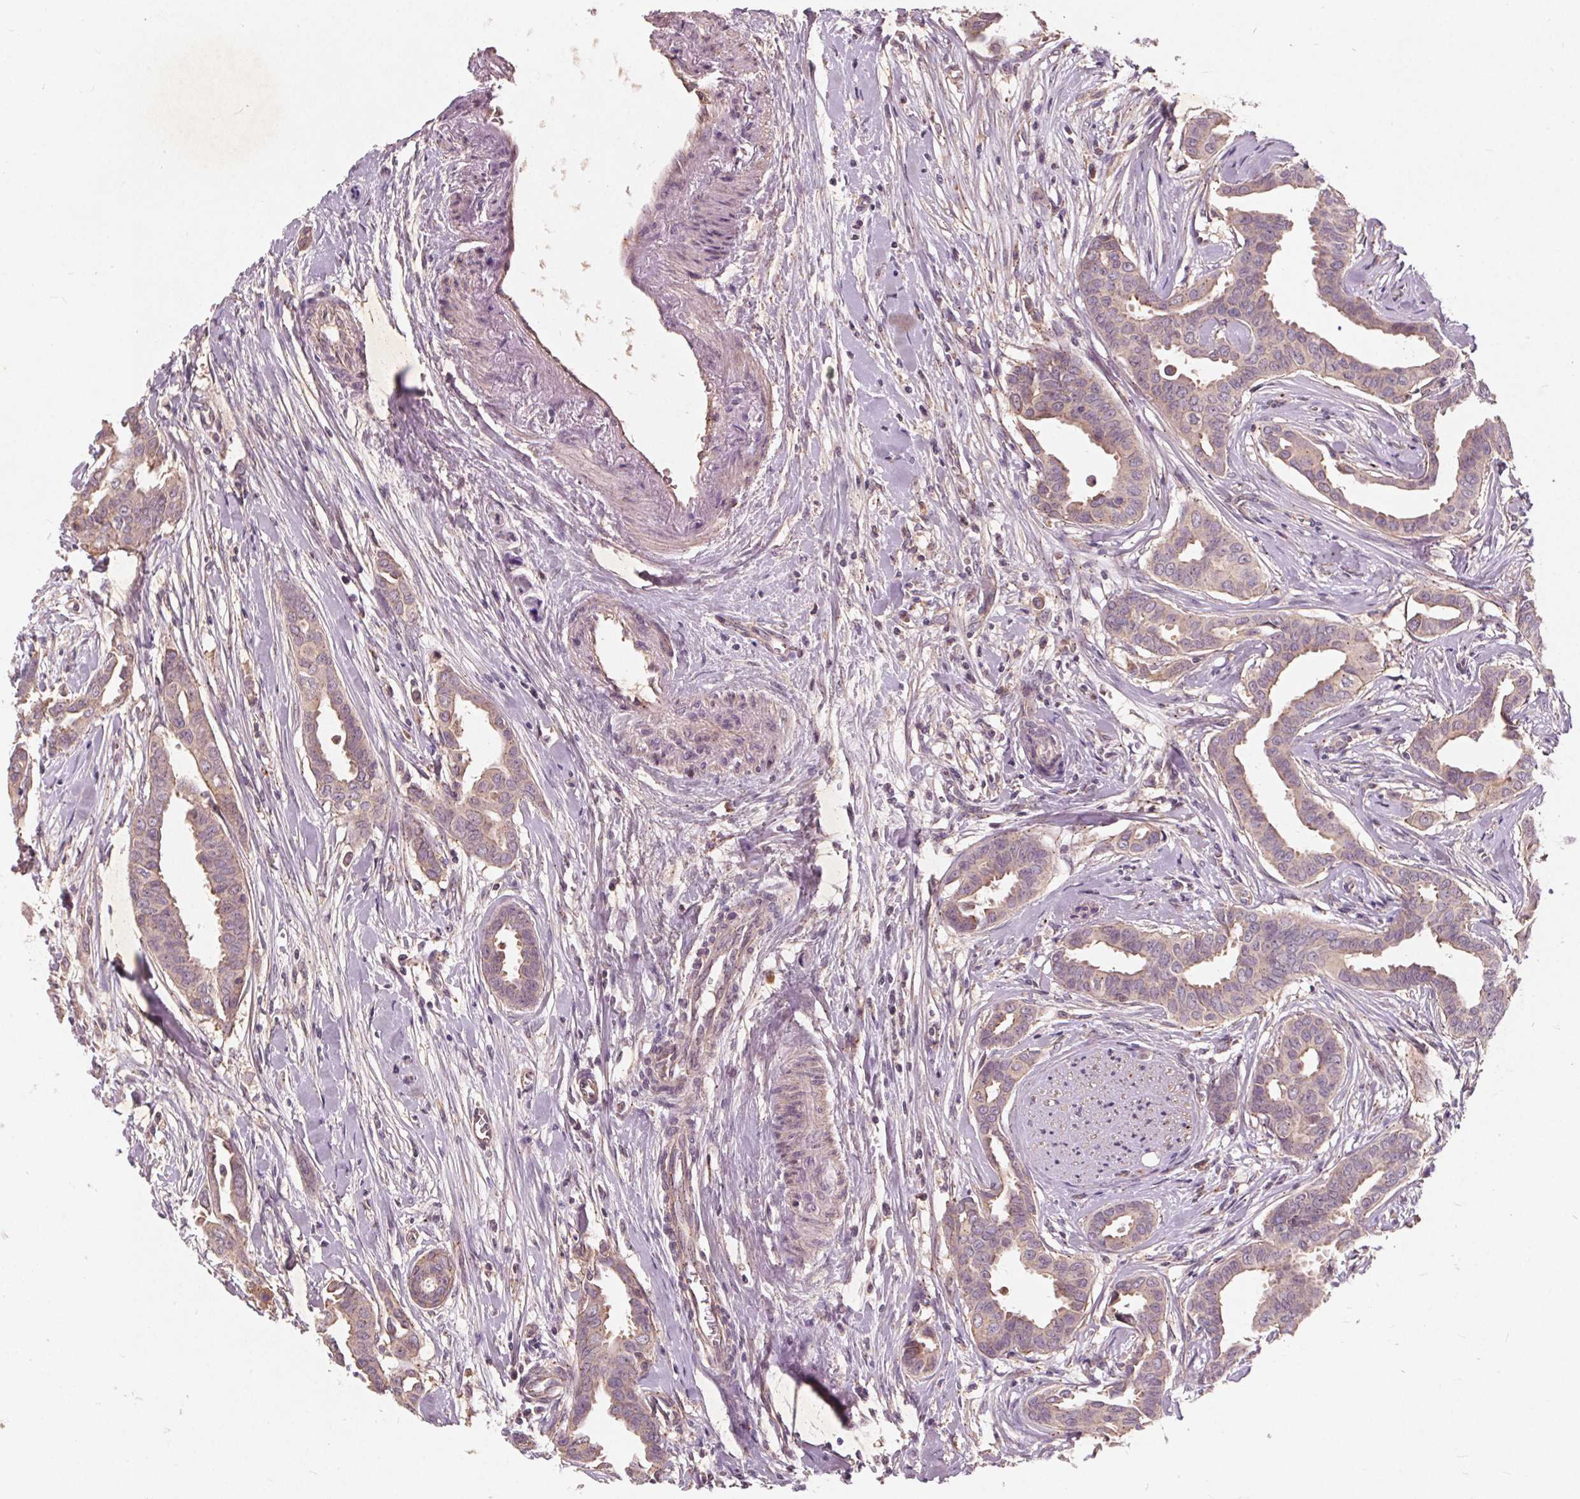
{"staining": {"intensity": "weak", "quantity": "<25%", "location": "cytoplasmic/membranous"}, "tissue": "breast cancer", "cell_type": "Tumor cells", "image_type": "cancer", "snomed": [{"axis": "morphology", "description": "Duct carcinoma"}, {"axis": "topography", "description": "Breast"}], "caption": "Tumor cells are negative for protein expression in human breast infiltrating ductal carcinoma. (IHC, brightfield microscopy, high magnification).", "gene": "CSNK1G2", "patient": {"sex": "female", "age": 45}}